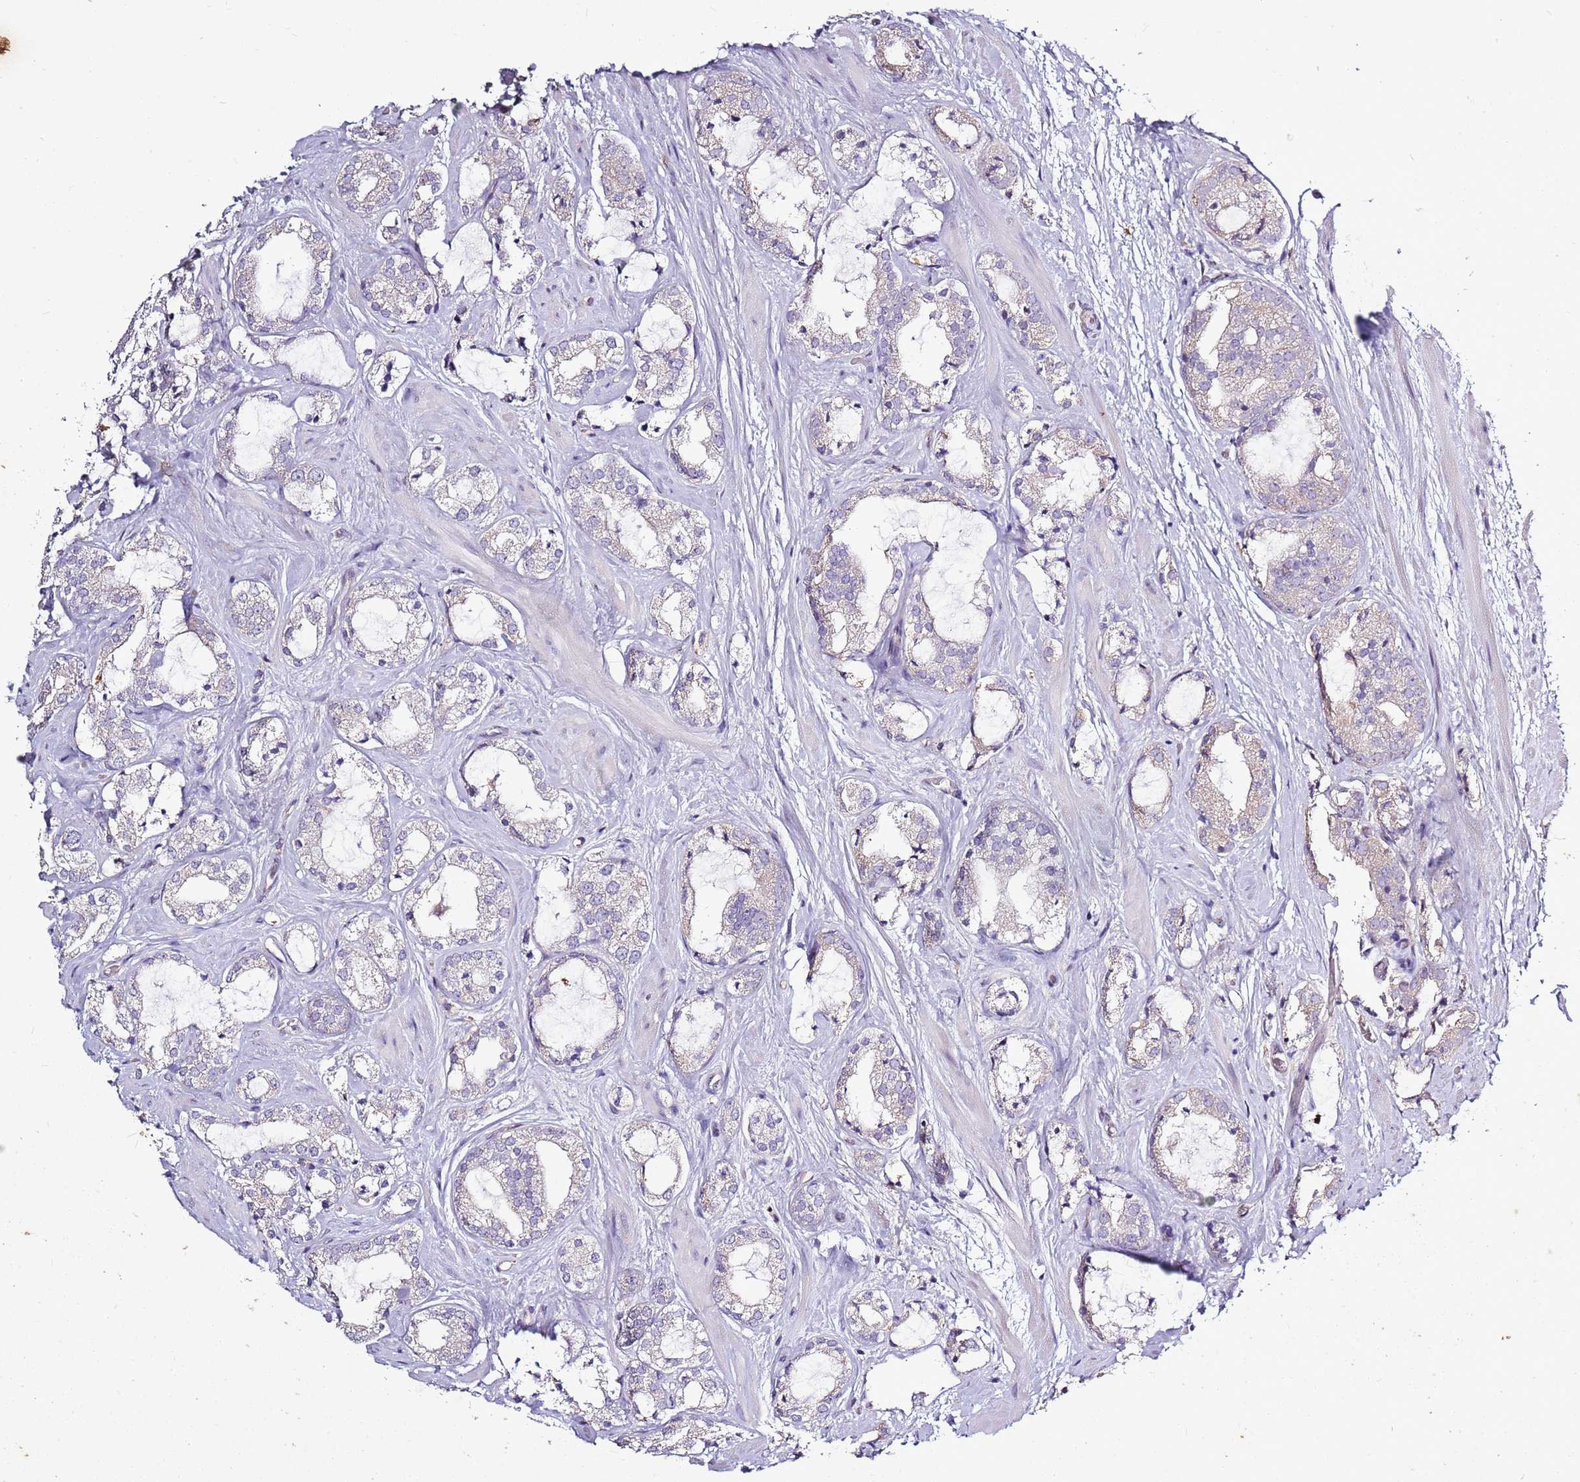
{"staining": {"intensity": "negative", "quantity": "none", "location": "none"}, "tissue": "prostate cancer", "cell_type": "Tumor cells", "image_type": "cancer", "snomed": [{"axis": "morphology", "description": "Adenocarcinoma, High grade"}, {"axis": "topography", "description": "Prostate"}], "caption": "A micrograph of human prostate cancer is negative for staining in tumor cells.", "gene": "CAPN9", "patient": {"sex": "male", "age": 64}}